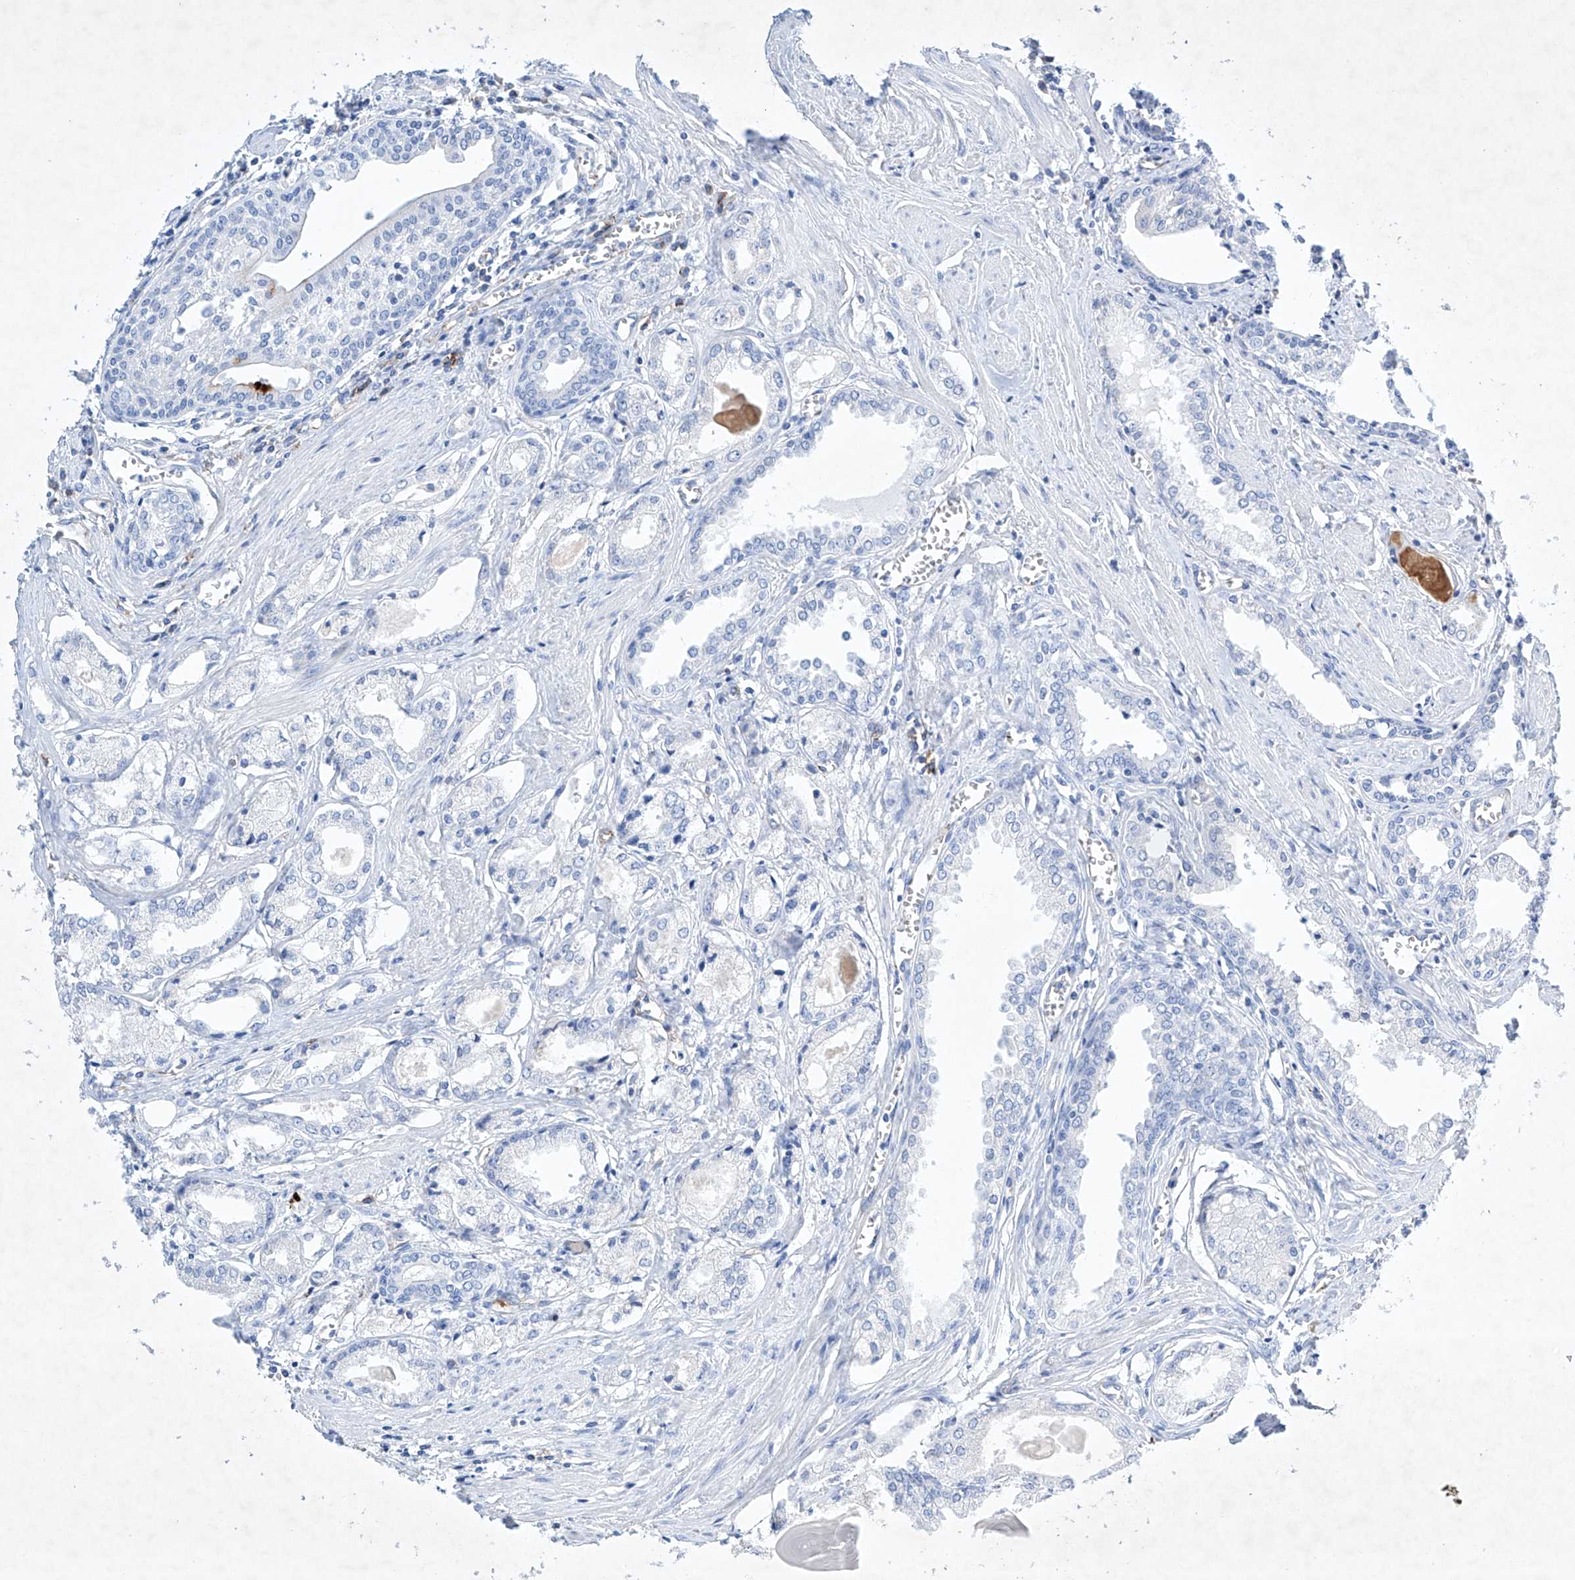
{"staining": {"intensity": "negative", "quantity": "none", "location": "none"}, "tissue": "prostate cancer", "cell_type": "Tumor cells", "image_type": "cancer", "snomed": [{"axis": "morphology", "description": "Adenocarcinoma, Low grade"}, {"axis": "topography", "description": "Prostate"}], "caption": "The IHC photomicrograph has no significant expression in tumor cells of low-grade adenocarcinoma (prostate) tissue.", "gene": "ETV7", "patient": {"sex": "male", "age": 60}}